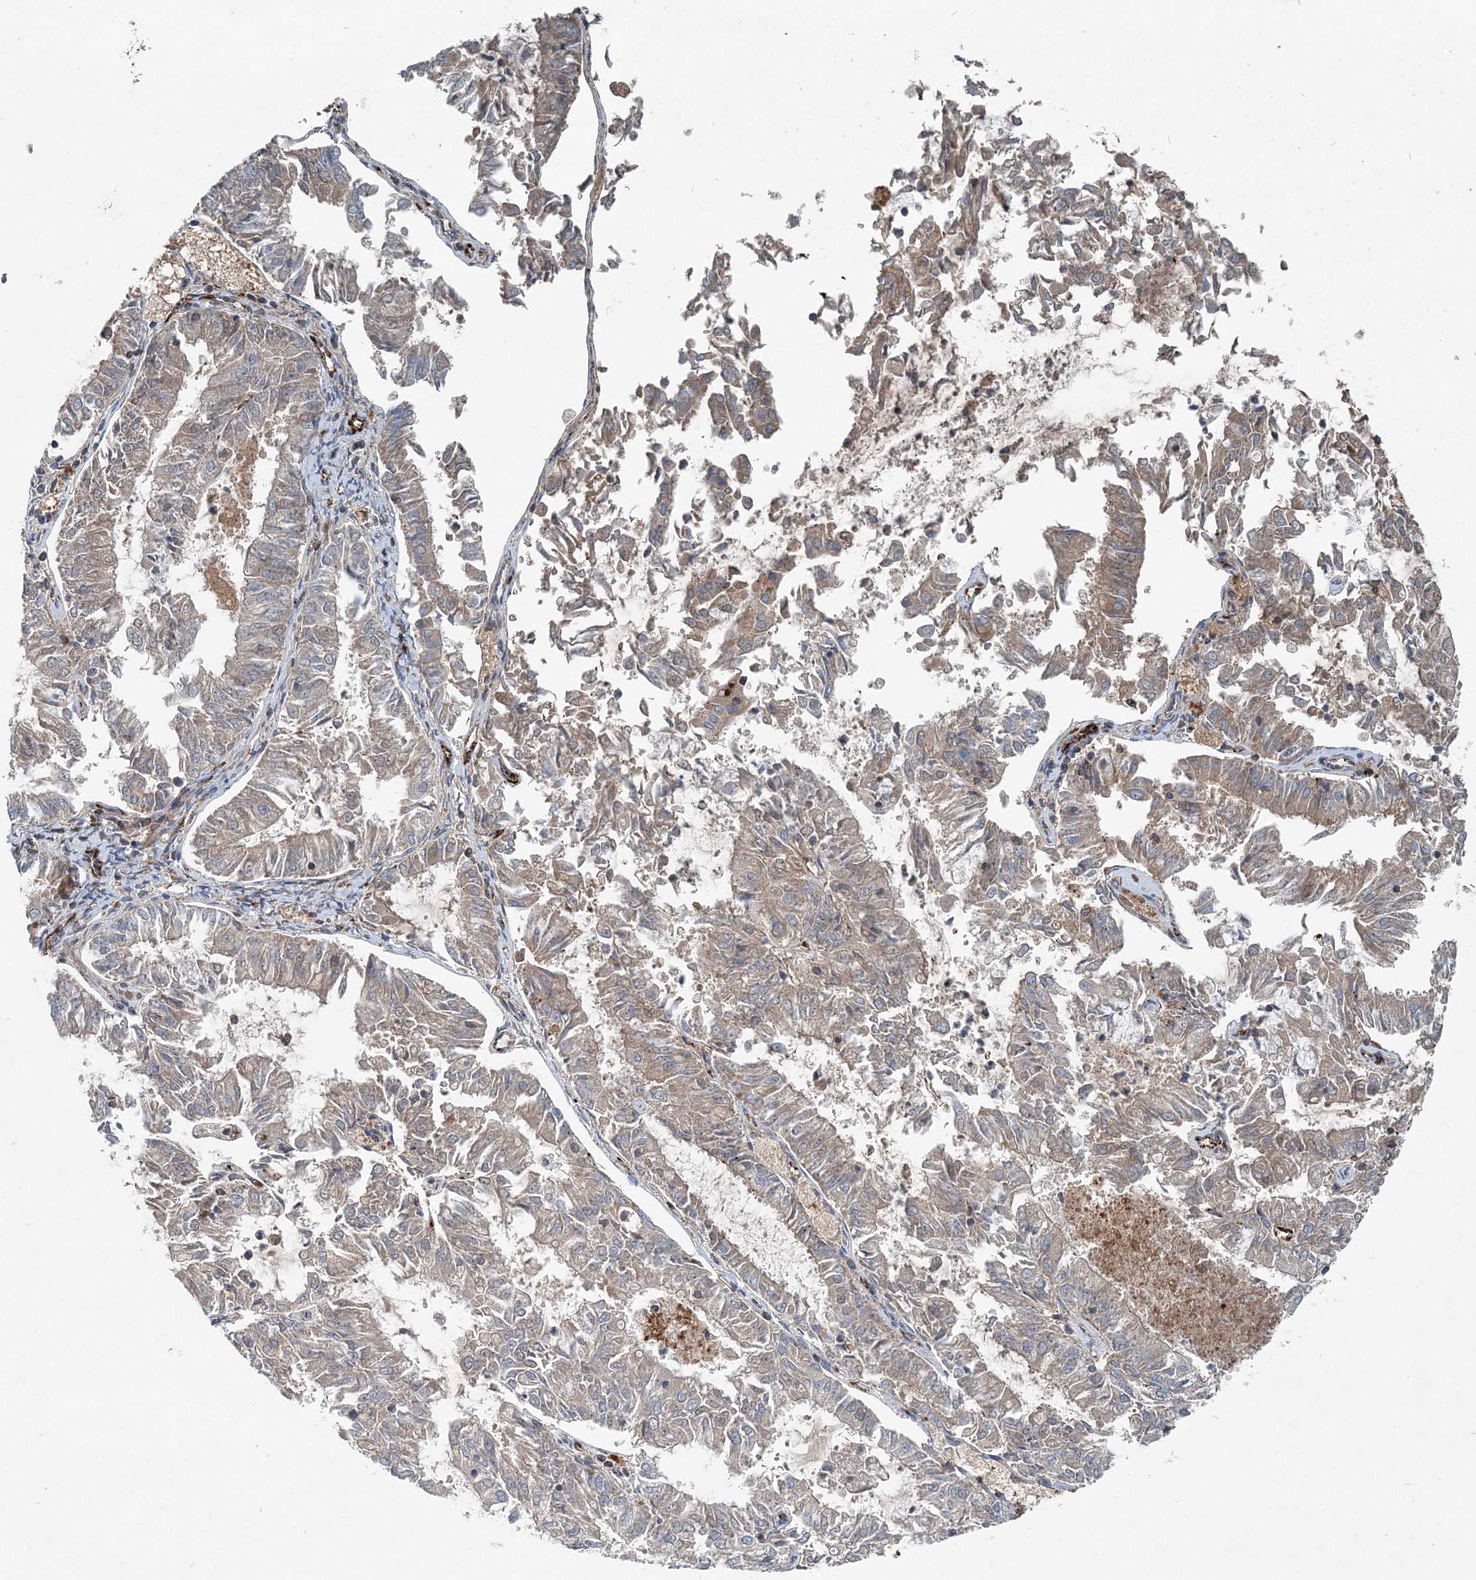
{"staining": {"intensity": "negative", "quantity": "none", "location": "none"}, "tissue": "endometrial cancer", "cell_type": "Tumor cells", "image_type": "cancer", "snomed": [{"axis": "morphology", "description": "Adenocarcinoma, NOS"}, {"axis": "topography", "description": "Endometrium"}], "caption": "Immunohistochemistry (IHC) of human endometrial cancer (adenocarcinoma) shows no staining in tumor cells.", "gene": "ABHD14B", "patient": {"sex": "female", "age": 57}}